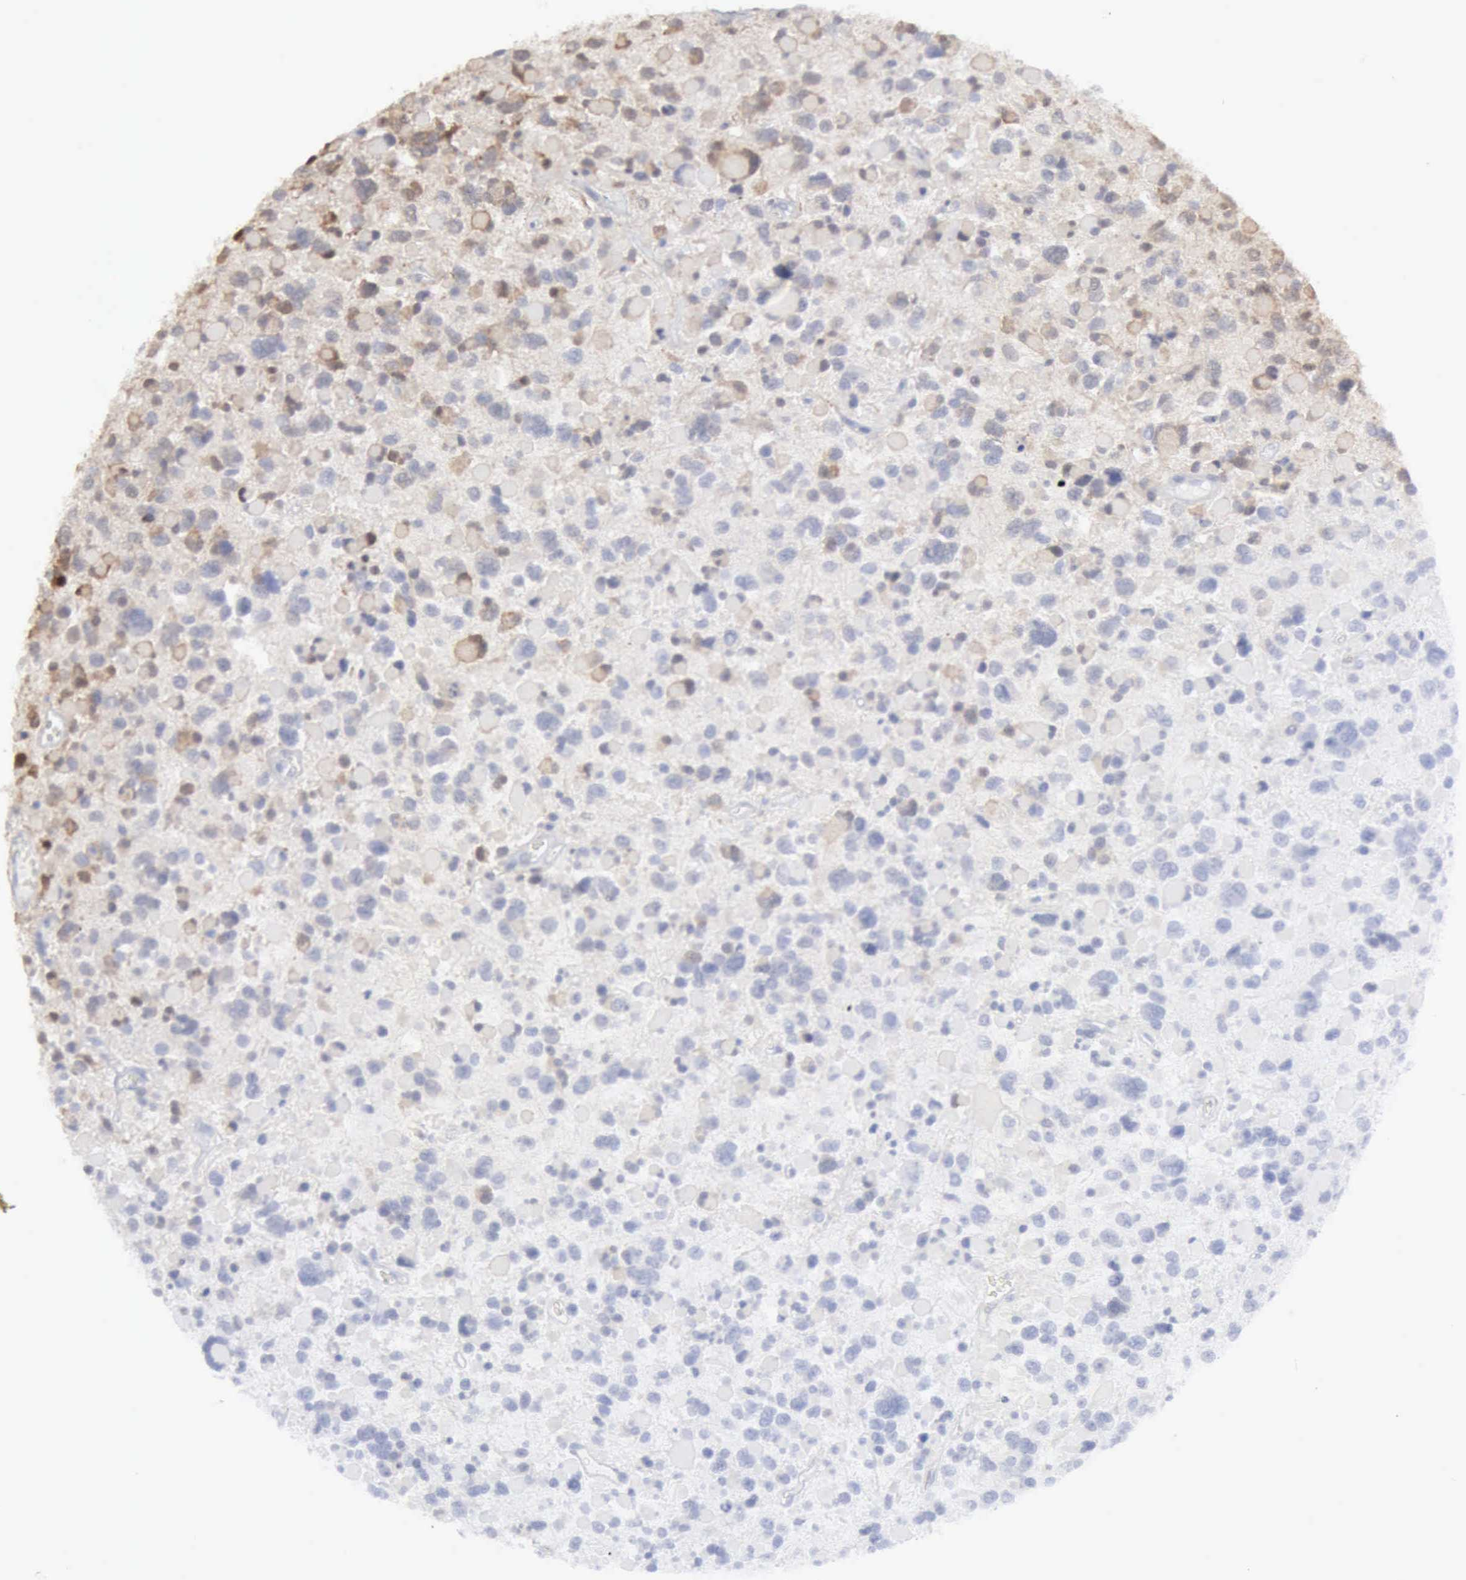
{"staining": {"intensity": "negative", "quantity": "none", "location": "none"}, "tissue": "glioma", "cell_type": "Tumor cells", "image_type": "cancer", "snomed": [{"axis": "morphology", "description": "Glioma, malignant, High grade"}, {"axis": "topography", "description": "Brain"}], "caption": "Immunohistochemical staining of malignant glioma (high-grade) exhibits no significant staining in tumor cells. (Brightfield microscopy of DAB IHC at high magnification).", "gene": "STAT1", "patient": {"sex": "female", "age": 37}}